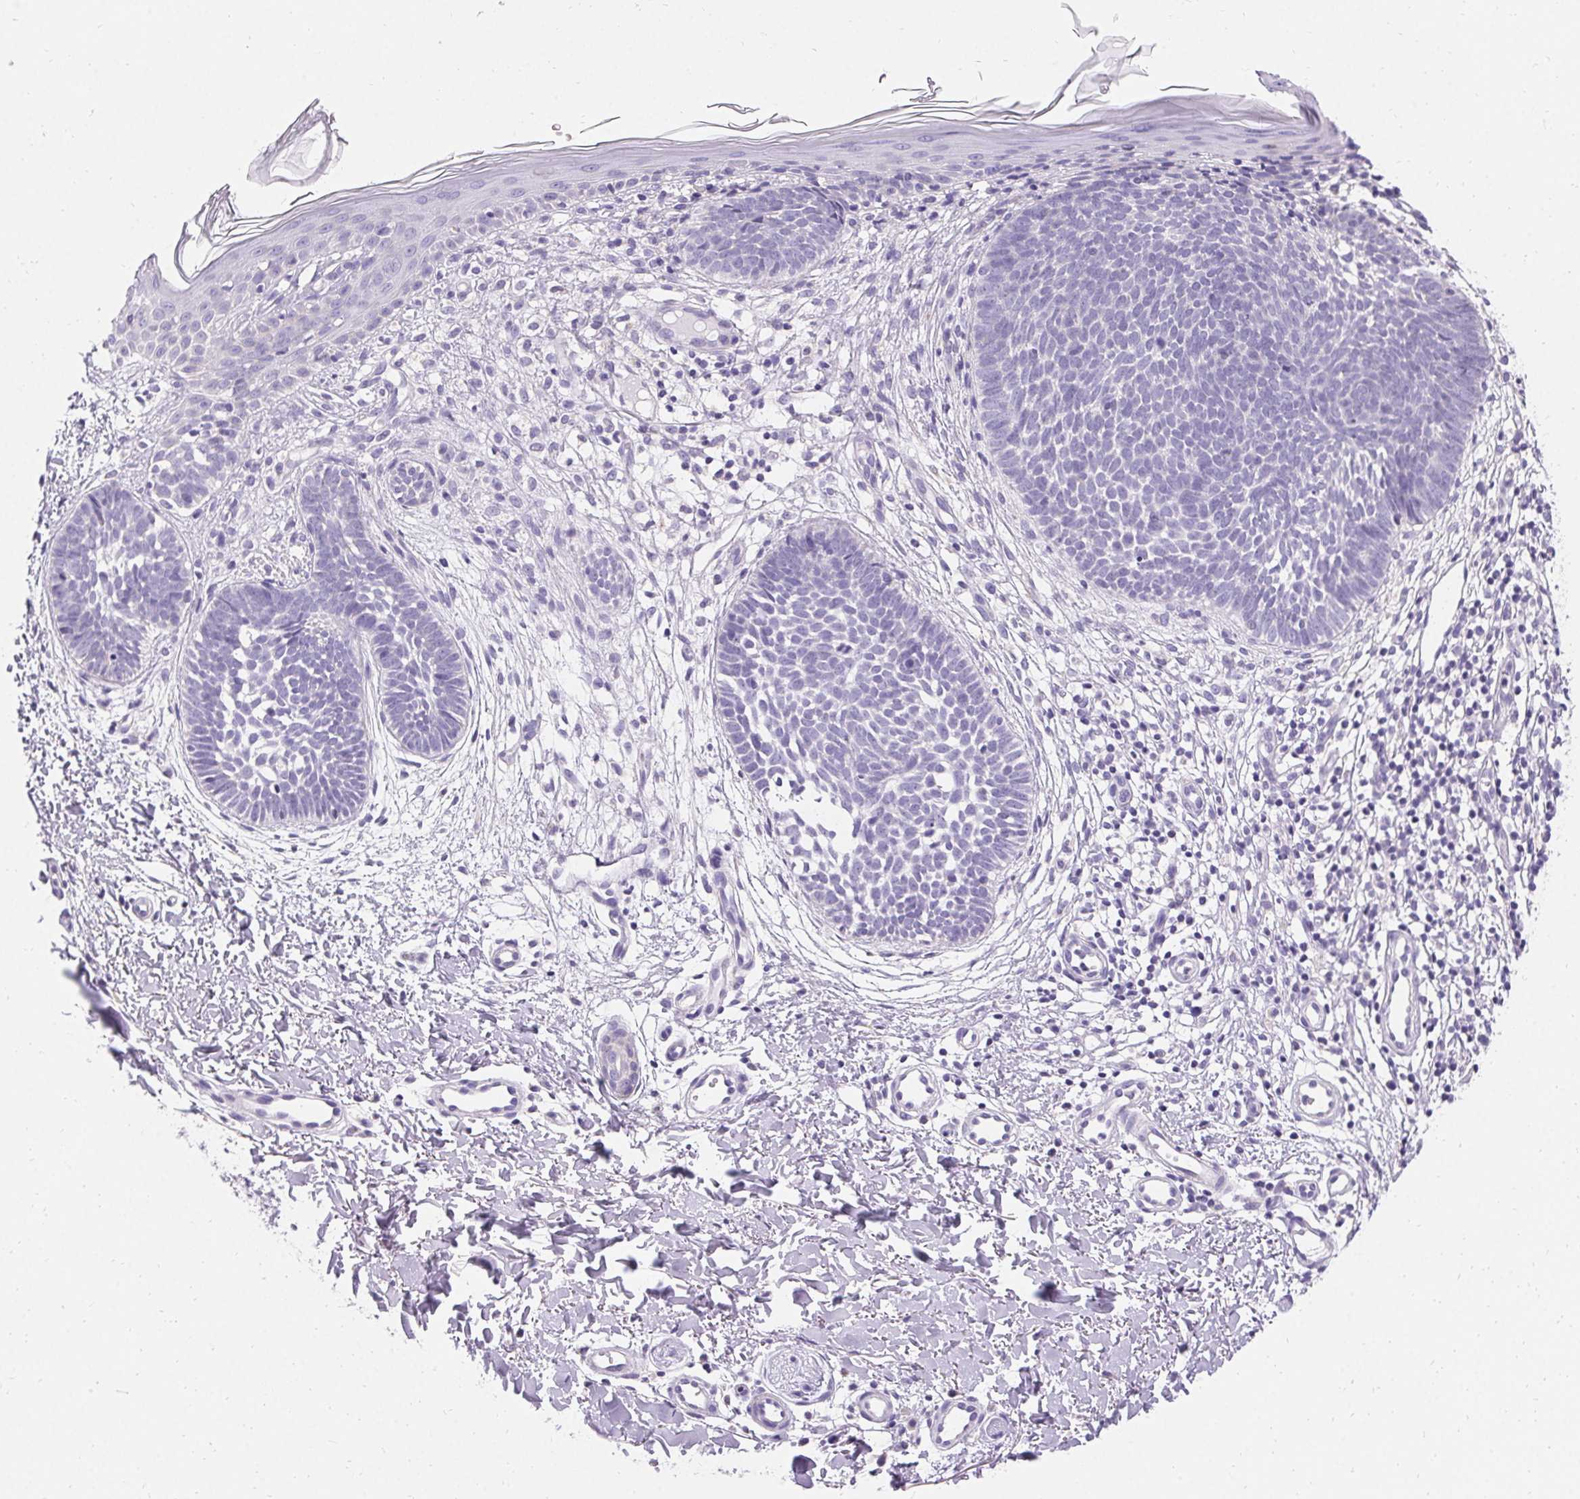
{"staining": {"intensity": "negative", "quantity": "none", "location": "none"}, "tissue": "skin cancer", "cell_type": "Tumor cells", "image_type": "cancer", "snomed": [{"axis": "morphology", "description": "Basal cell carcinoma"}, {"axis": "topography", "description": "Skin"}], "caption": "An IHC image of basal cell carcinoma (skin) is shown. There is no staining in tumor cells of basal cell carcinoma (skin).", "gene": "ASGR2", "patient": {"sex": "female", "age": 51}}